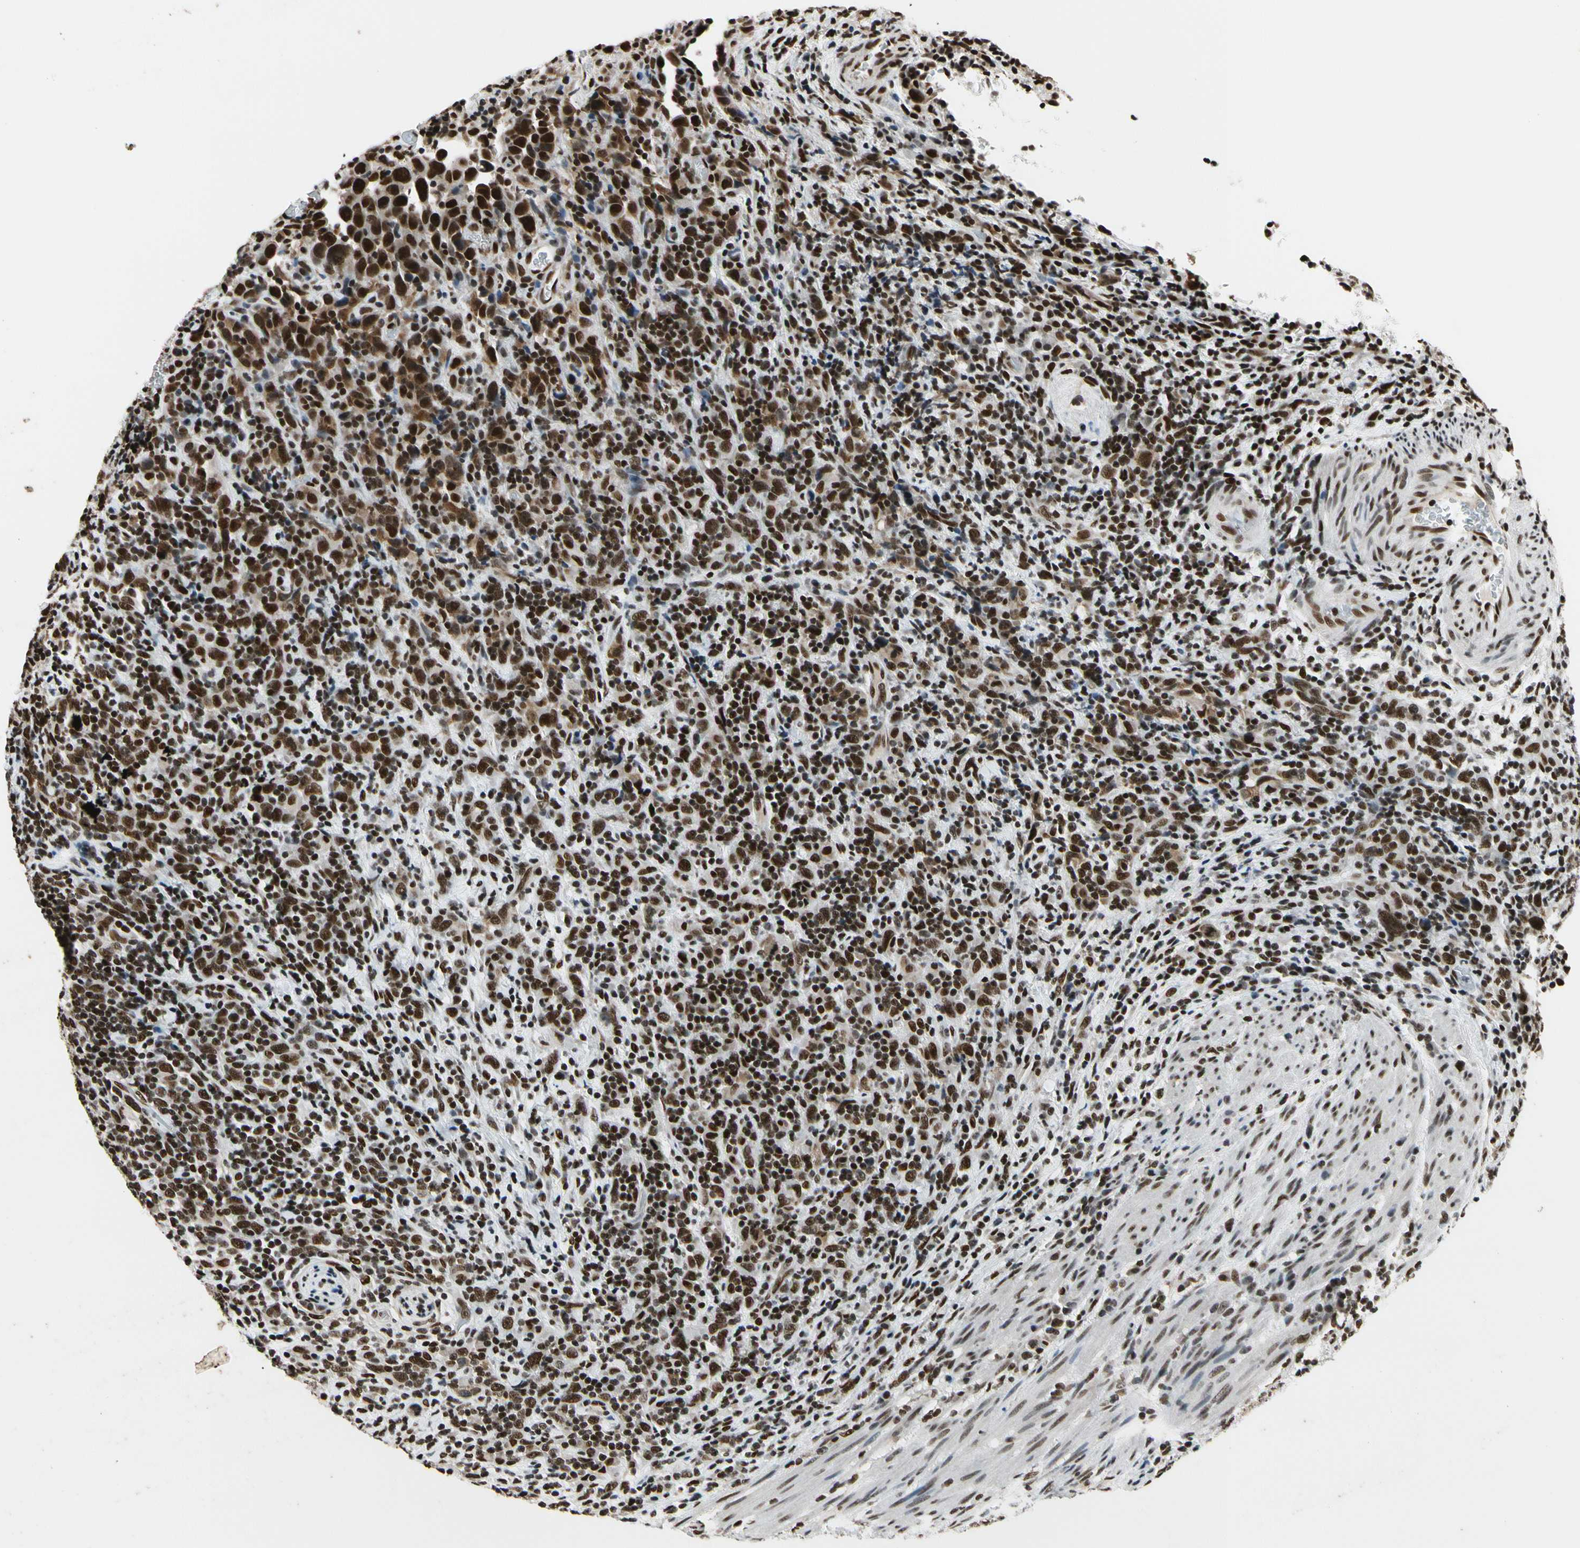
{"staining": {"intensity": "strong", "quantity": ">75%", "location": "nuclear"}, "tissue": "urothelial cancer", "cell_type": "Tumor cells", "image_type": "cancer", "snomed": [{"axis": "morphology", "description": "Urothelial carcinoma, High grade"}, {"axis": "topography", "description": "Urinary bladder"}], "caption": "A high amount of strong nuclear staining is identified in about >75% of tumor cells in urothelial cancer tissue.", "gene": "RECQL", "patient": {"sex": "male", "age": 61}}